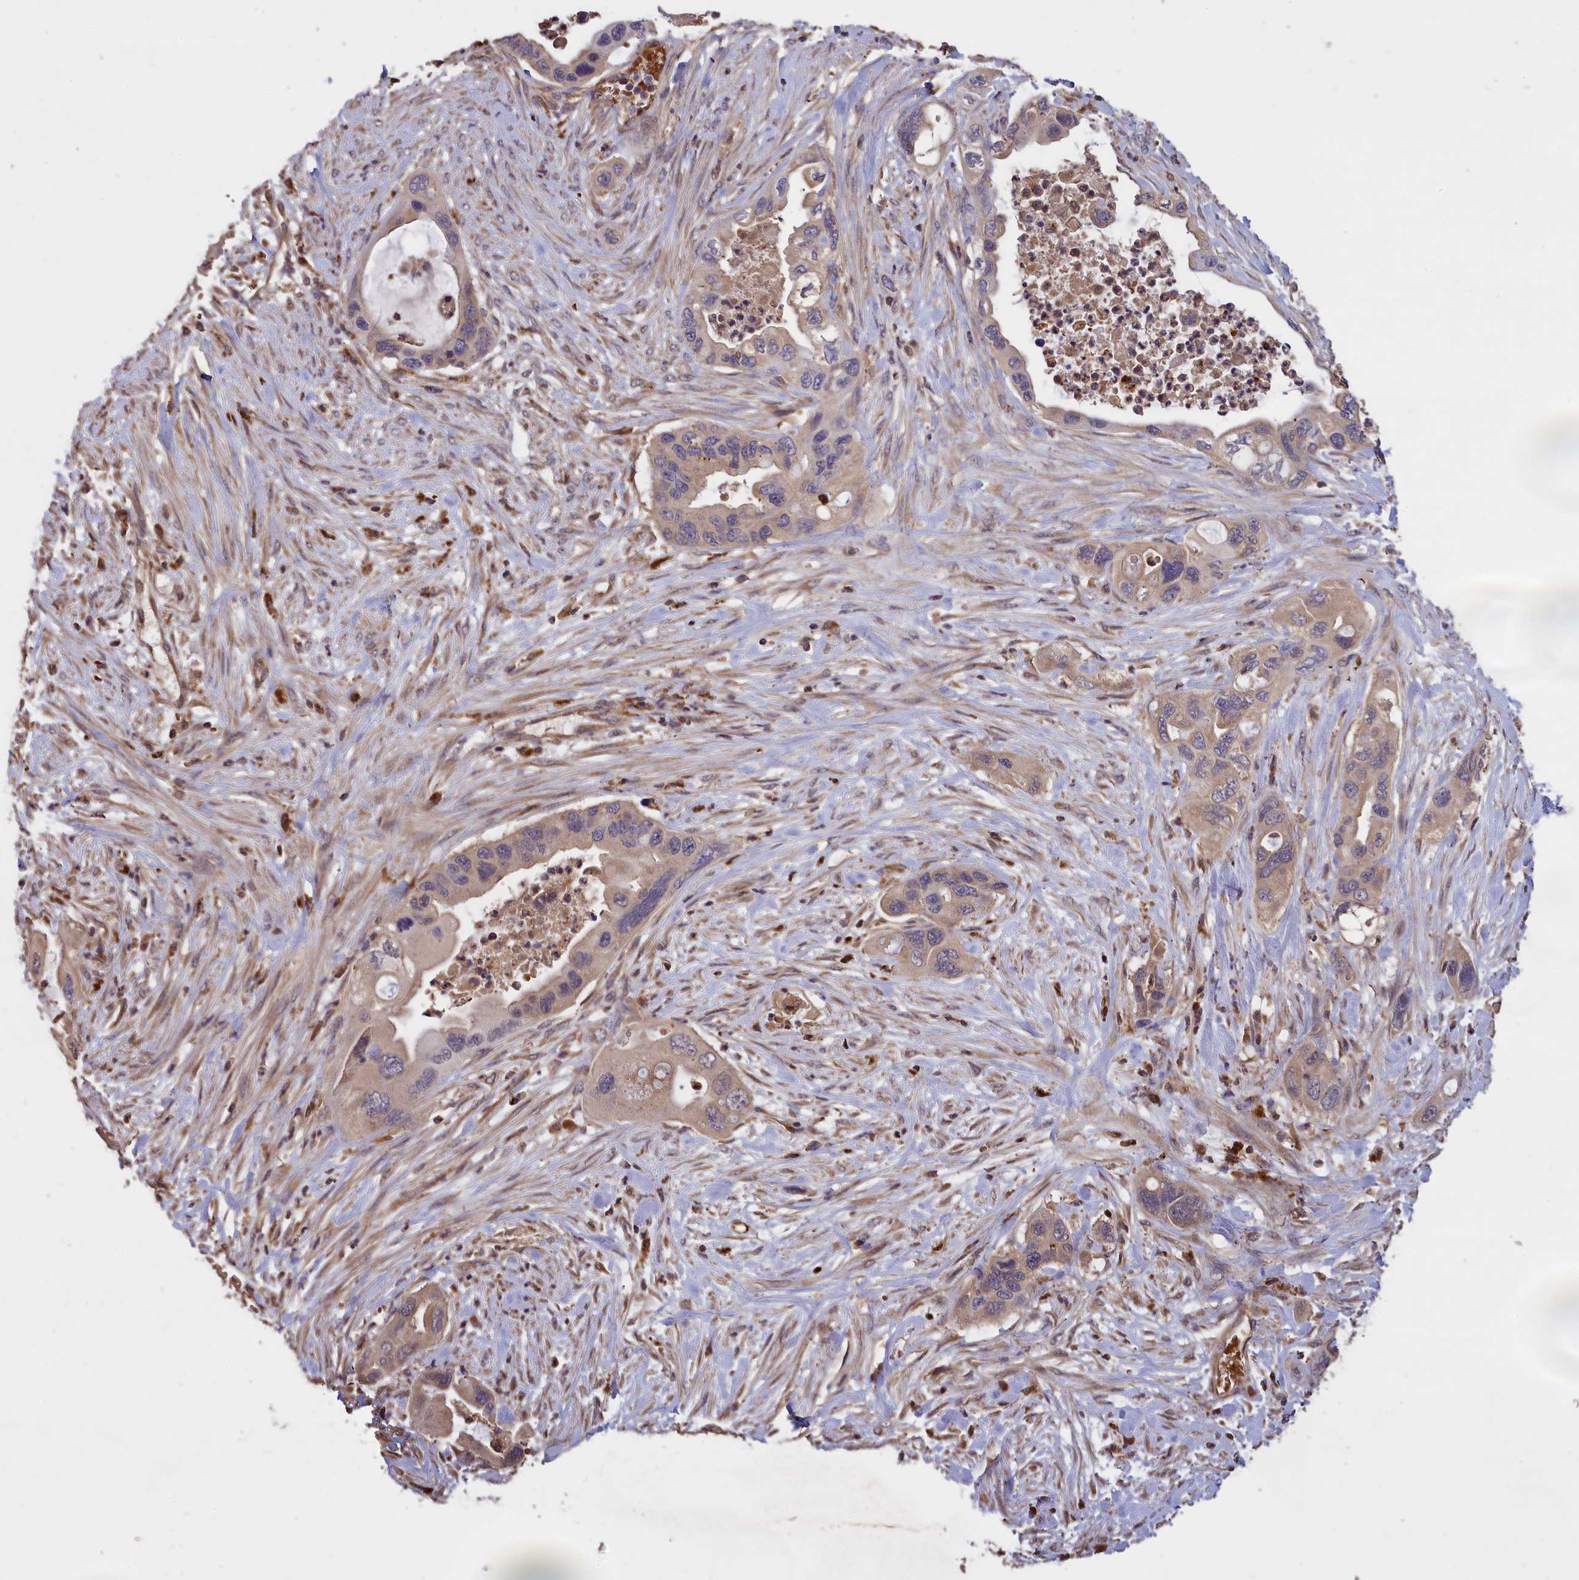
{"staining": {"intensity": "weak", "quantity": "<25%", "location": "cytoplasmic/membranous"}, "tissue": "pancreatic cancer", "cell_type": "Tumor cells", "image_type": "cancer", "snomed": [{"axis": "morphology", "description": "Adenocarcinoma, NOS"}, {"axis": "topography", "description": "Pancreas"}], "caption": "Immunohistochemistry of pancreatic cancer (adenocarcinoma) shows no expression in tumor cells.", "gene": "CLRN2", "patient": {"sex": "female", "age": 71}}